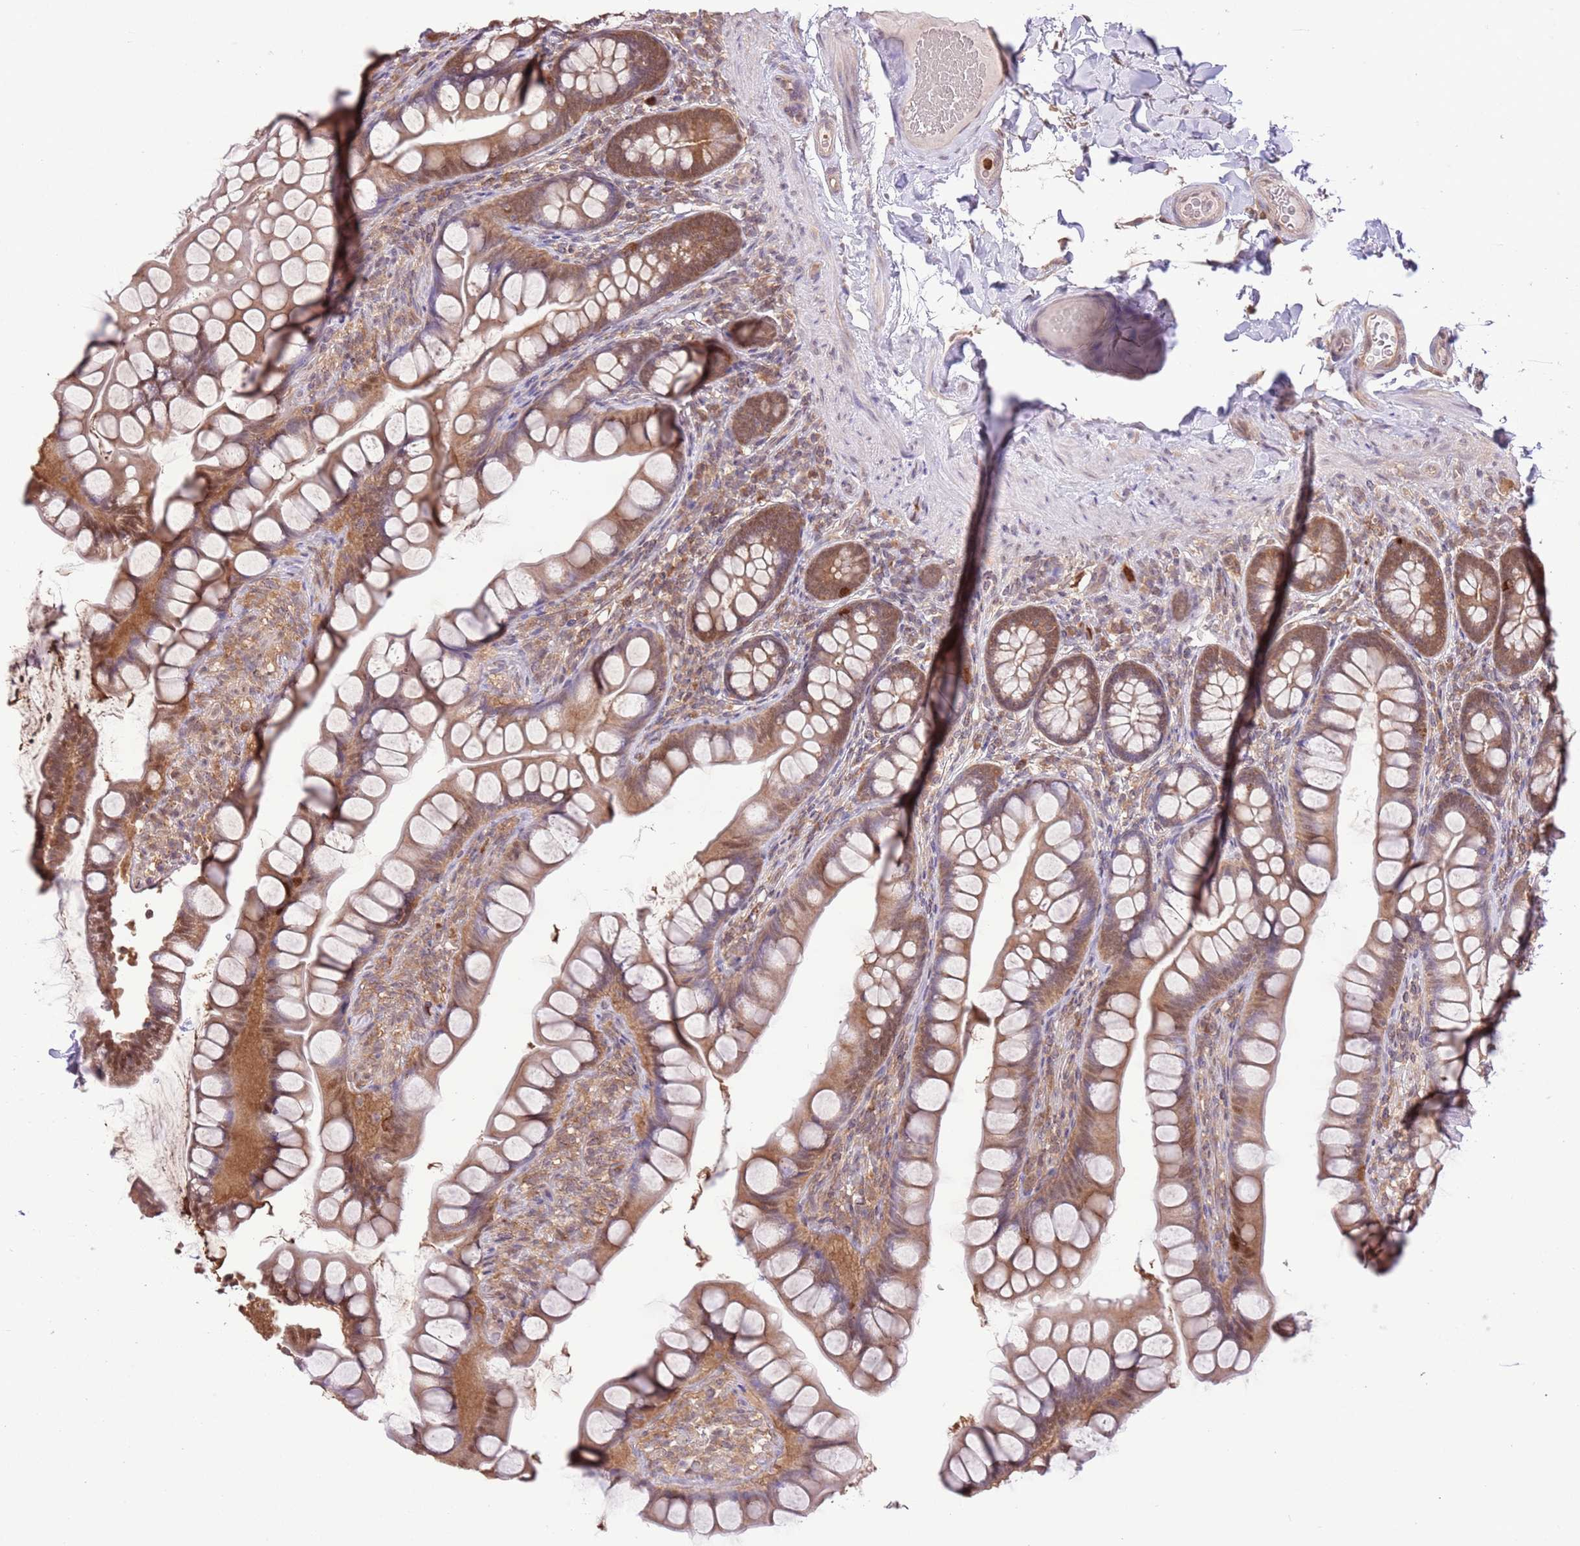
{"staining": {"intensity": "moderate", "quantity": ">75%", "location": "cytoplasmic/membranous,nuclear"}, "tissue": "small intestine", "cell_type": "Glandular cells", "image_type": "normal", "snomed": [{"axis": "morphology", "description": "Normal tissue, NOS"}, {"axis": "topography", "description": "Small intestine"}], "caption": "This image reveals immunohistochemistry (IHC) staining of benign small intestine, with medium moderate cytoplasmic/membranous,nuclear positivity in about >75% of glandular cells.", "gene": "AMIGO1", "patient": {"sex": "male", "age": 70}}